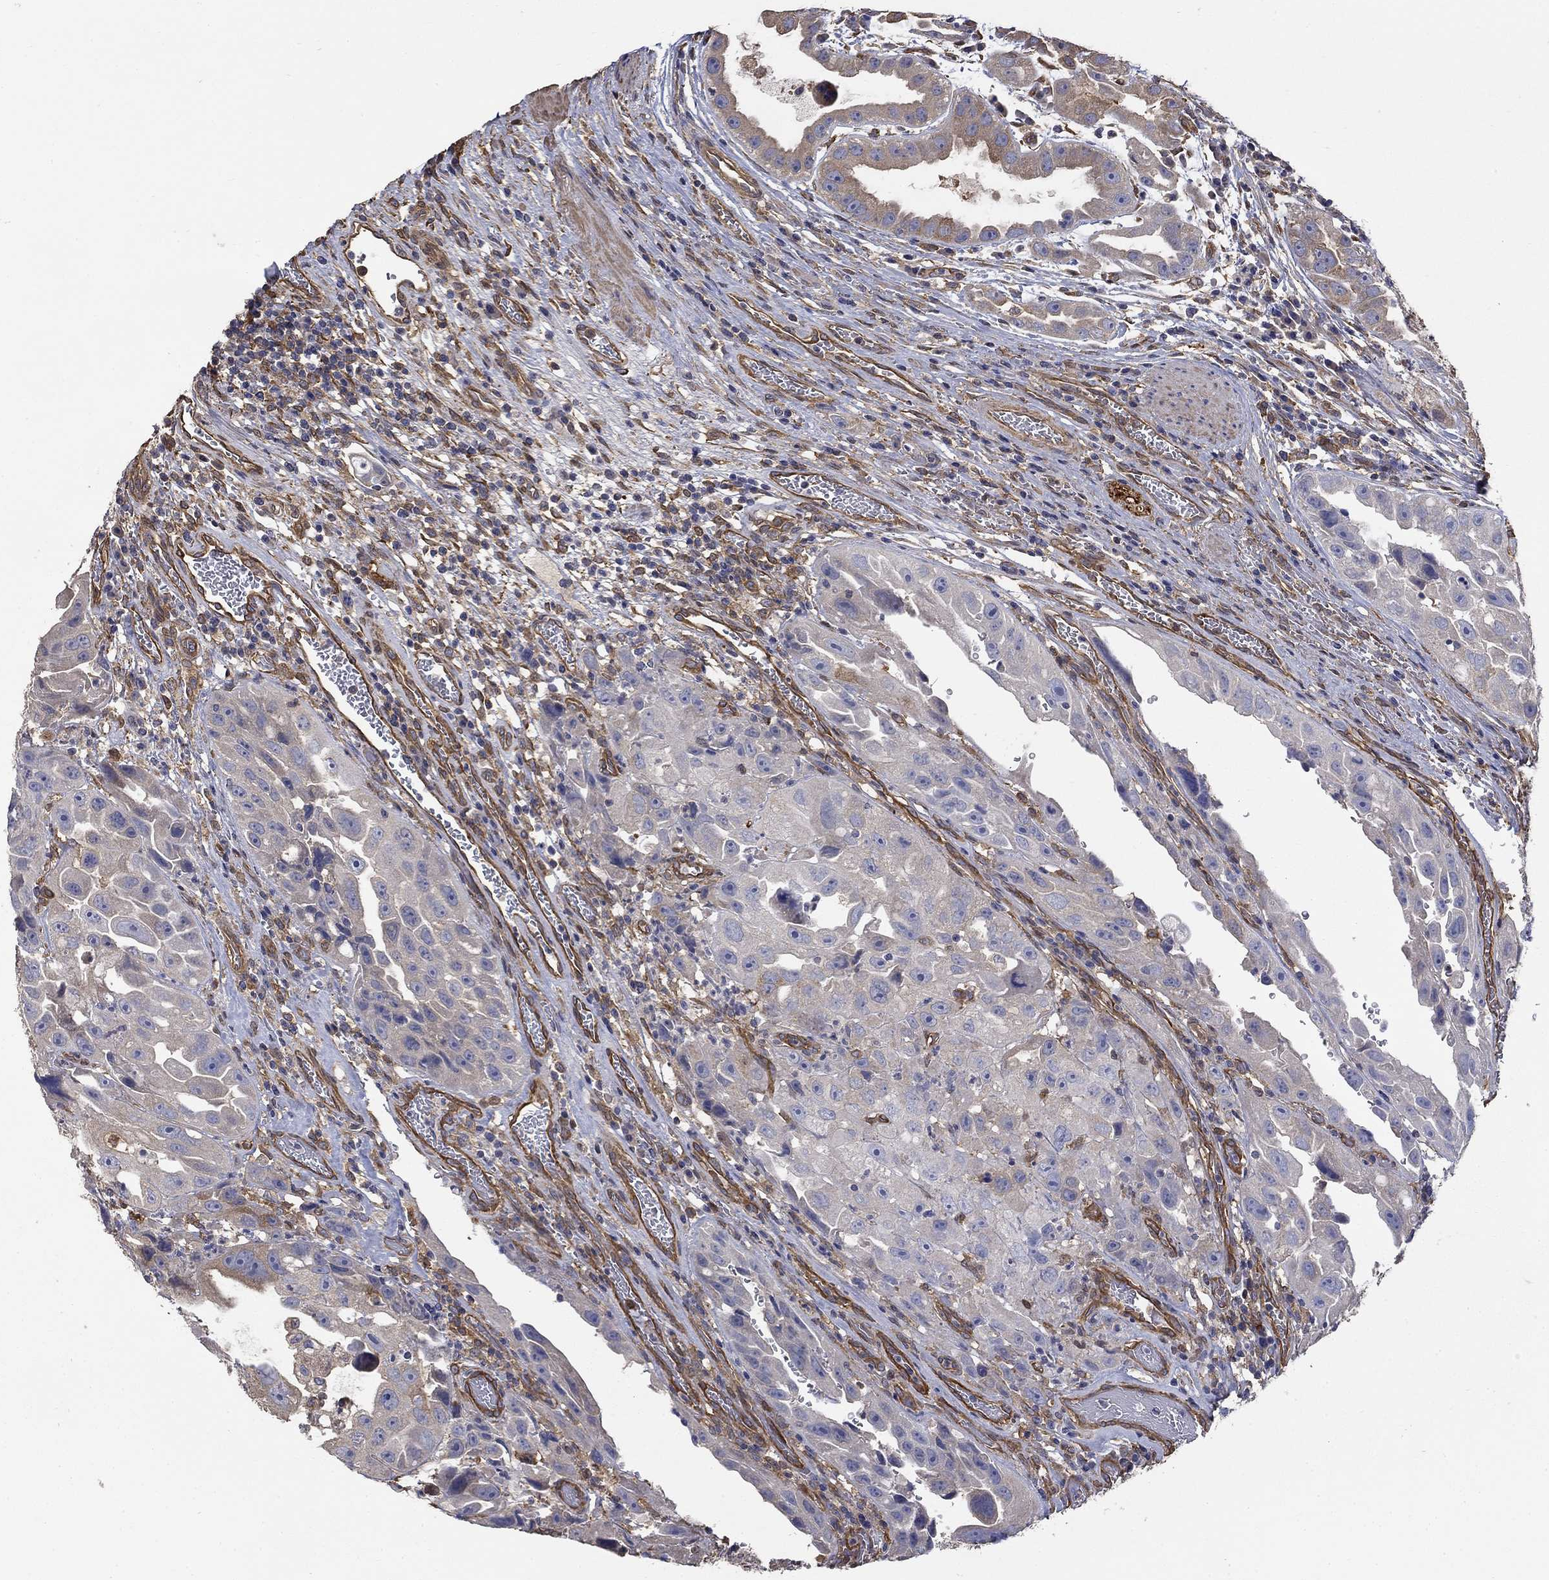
{"staining": {"intensity": "weak", "quantity": "25%-75%", "location": "cytoplasmic/membranous"}, "tissue": "urothelial cancer", "cell_type": "Tumor cells", "image_type": "cancer", "snomed": [{"axis": "morphology", "description": "Urothelial carcinoma, High grade"}, {"axis": "topography", "description": "Urinary bladder"}], "caption": "The histopathology image displays immunohistochemical staining of urothelial carcinoma (high-grade). There is weak cytoplasmic/membranous staining is seen in approximately 25%-75% of tumor cells.", "gene": "DPYSL2", "patient": {"sex": "female", "age": 41}}